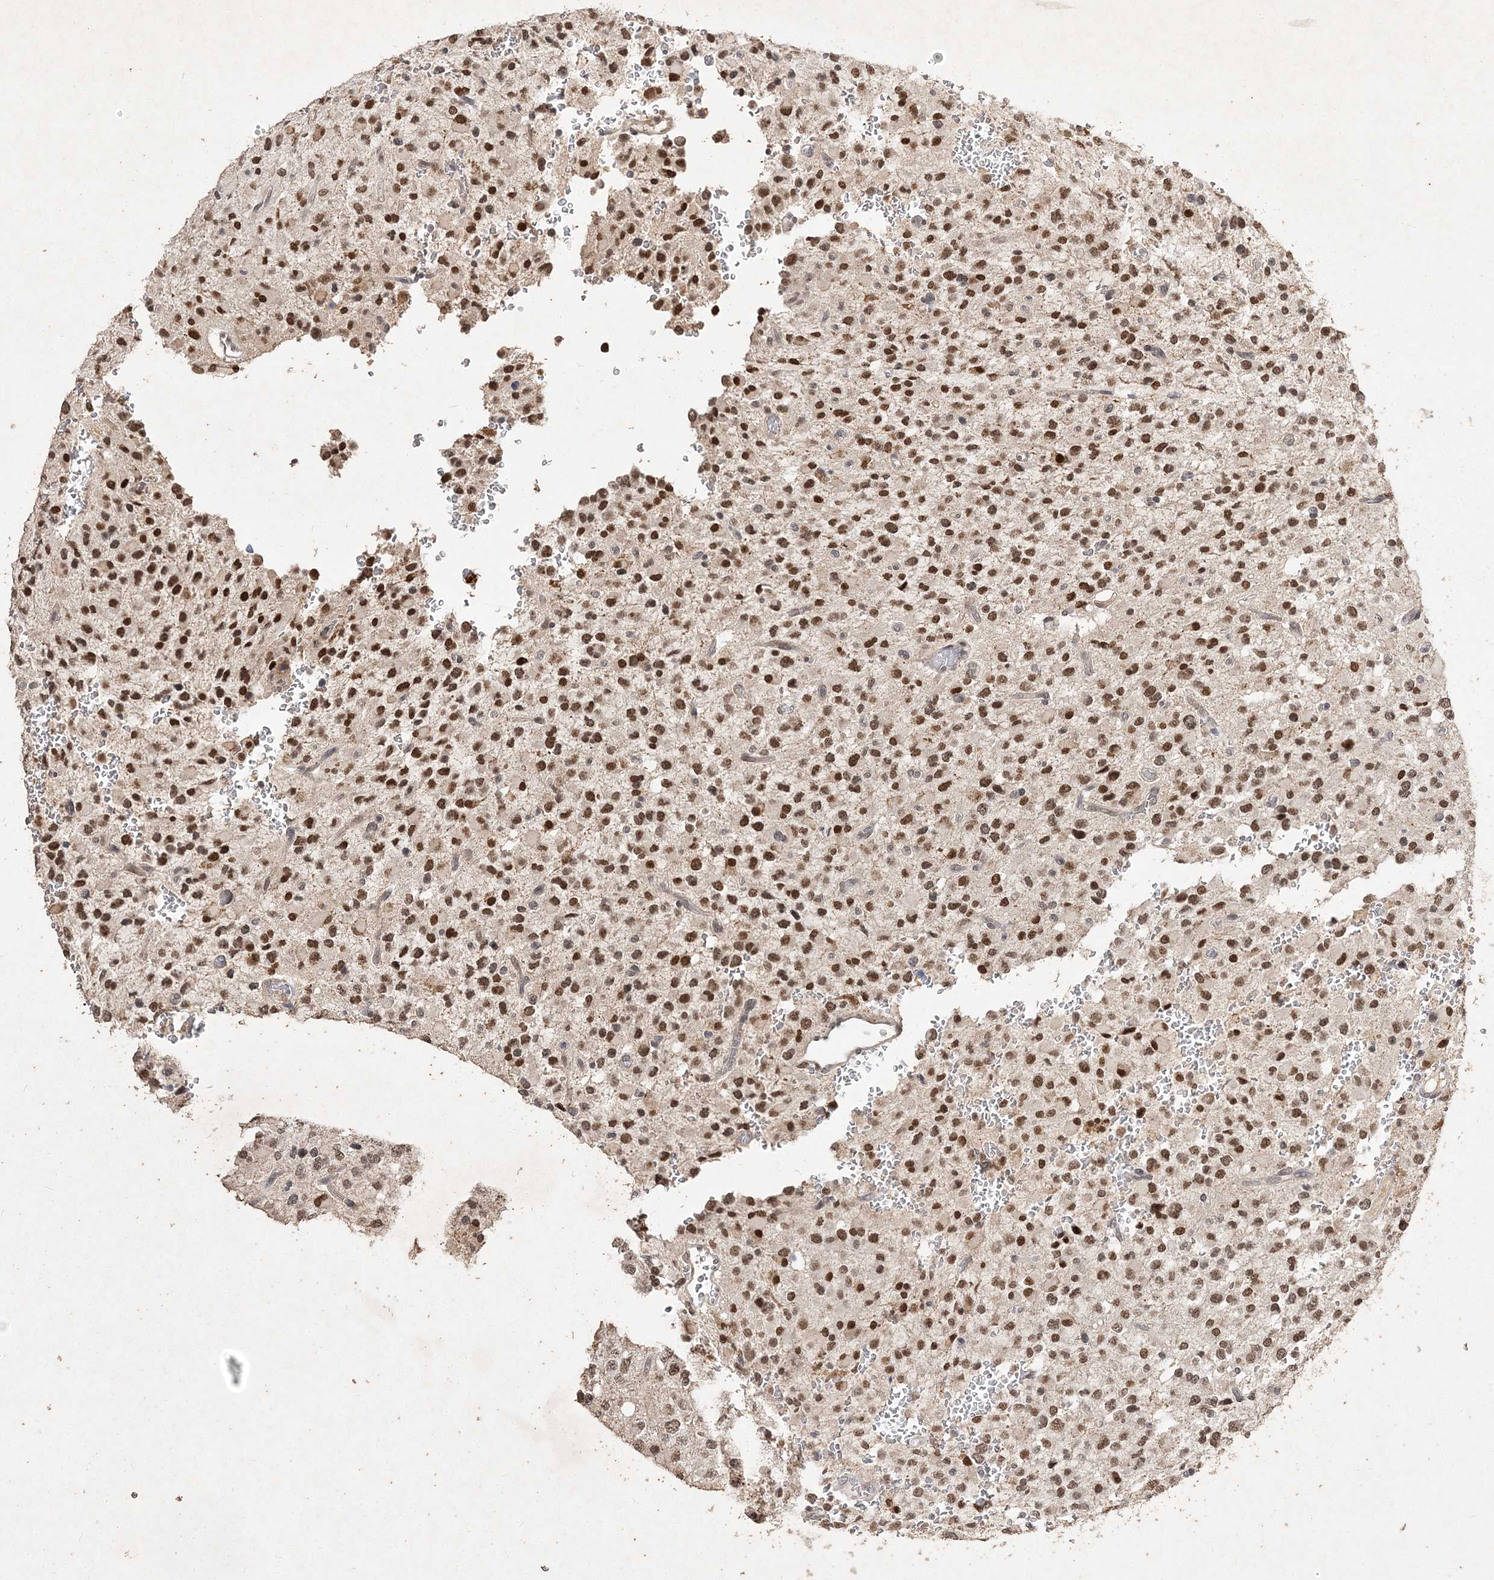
{"staining": {"intensity": "strong", "quantity": ">75%", "location": "nuclear"}, "tissue": "glioma", "cell_type": "Tumor cells", "image_type": "cancer", "snomed": [{"axis": "morphology", "description": "Glioma, malignant, High grade"}, {"axis": "topography", "description": "Brain"}], "caption": "Protein staining of glioma tissue demonstrates strong nuclear positivity in about >75% of tumor cells. (IHC, brightfield microscopy, high magnification).", "gene": "C3orf38", "patient": {"sex": "male", "age": 34}}